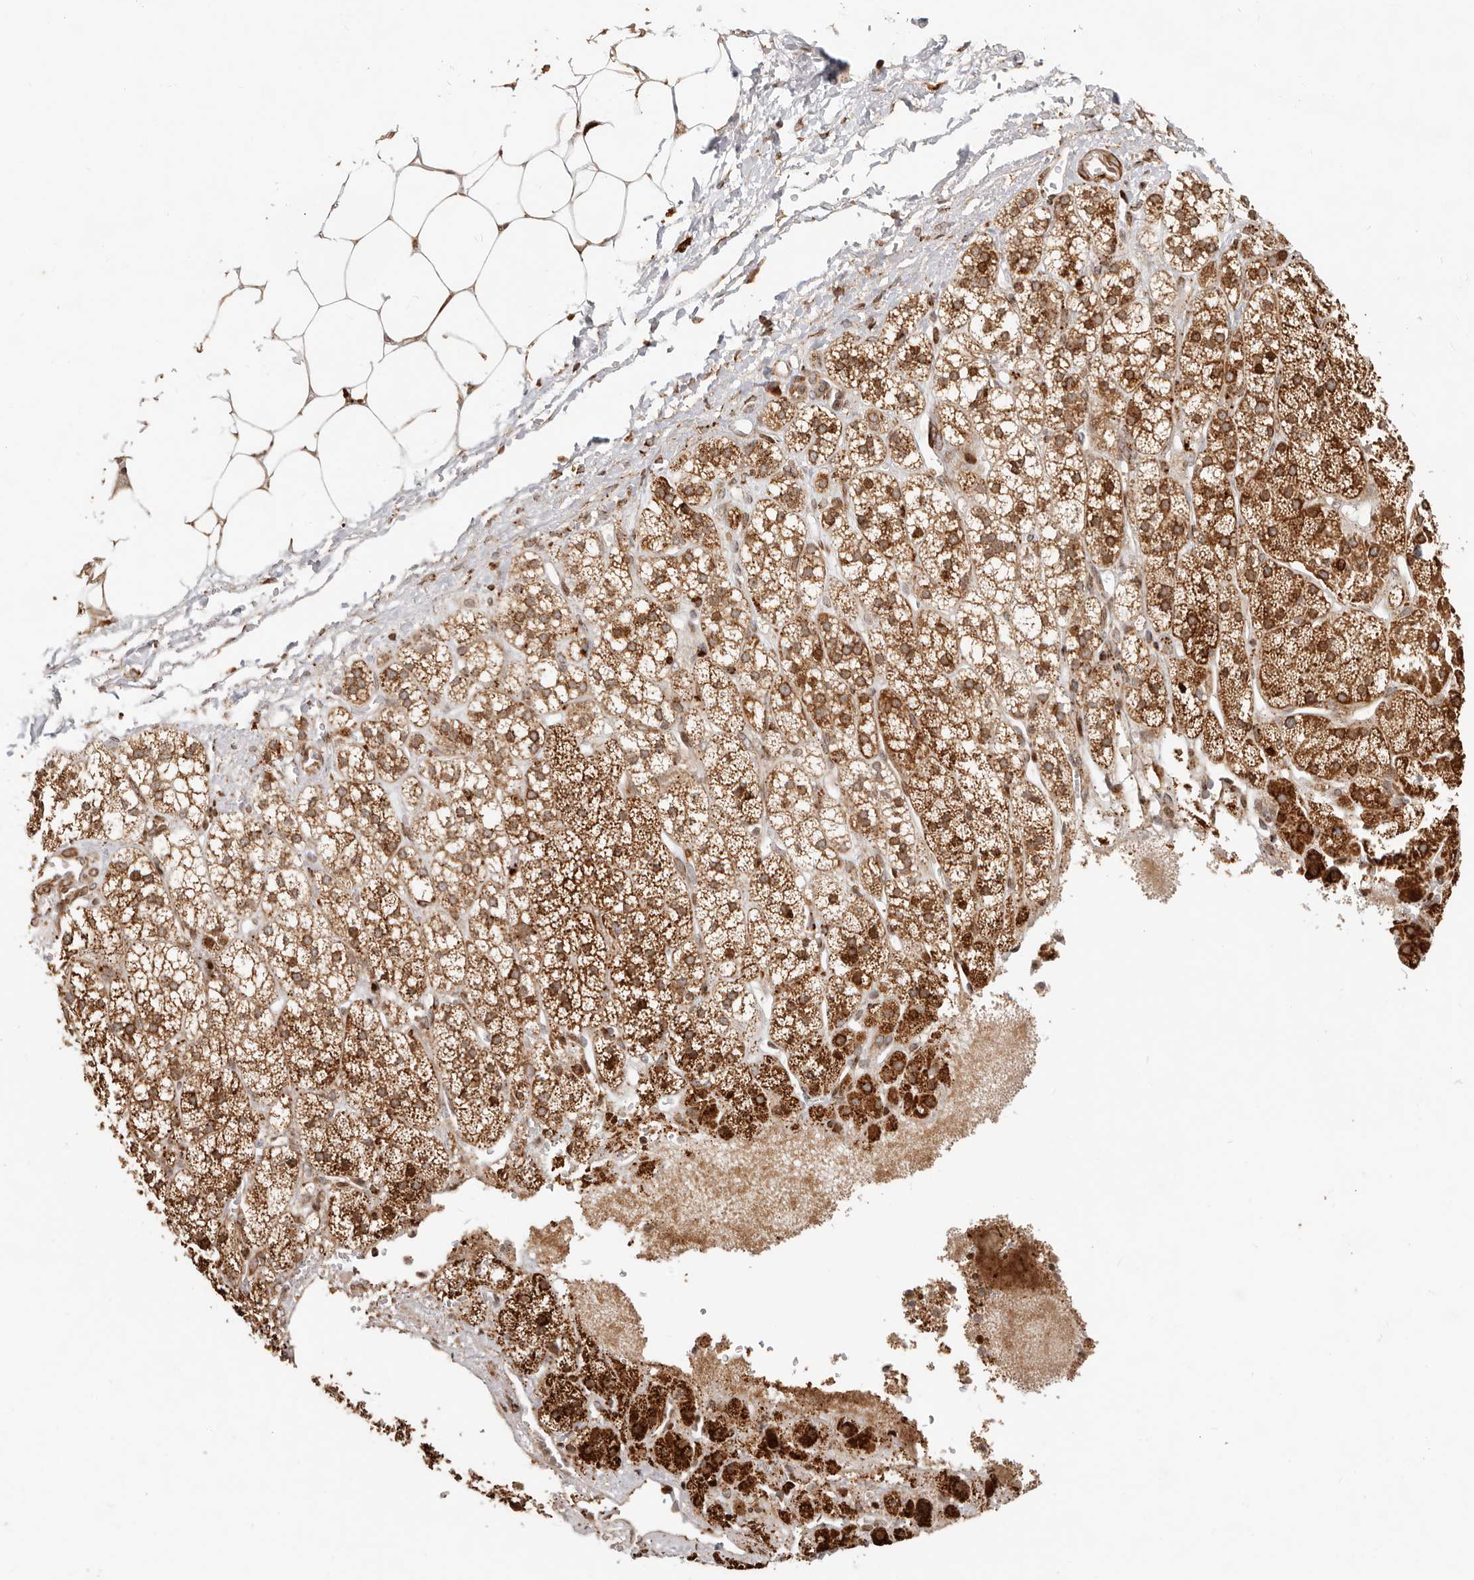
{"staining": {"intensity": "strong", "quantity": ">75%", "location": "cytoplasmic/membranous"}, "tissue": "adrenal gland", "cell_type": "Glandular cells", "image_type": "normal", "snomed": [{"axis": "morphology", "description": "Normal tissue, NOS"}, {"axis": "topography", "description": "Adrenal gland"}], "caption": "The micrograph shows staining of normal adrenal gland, revealing strong cytoplasmic/membranous protein staining (brown color) within glandular cells.", "gene": "TRIM4", "patient": {"sex": "male", "age": 56}}